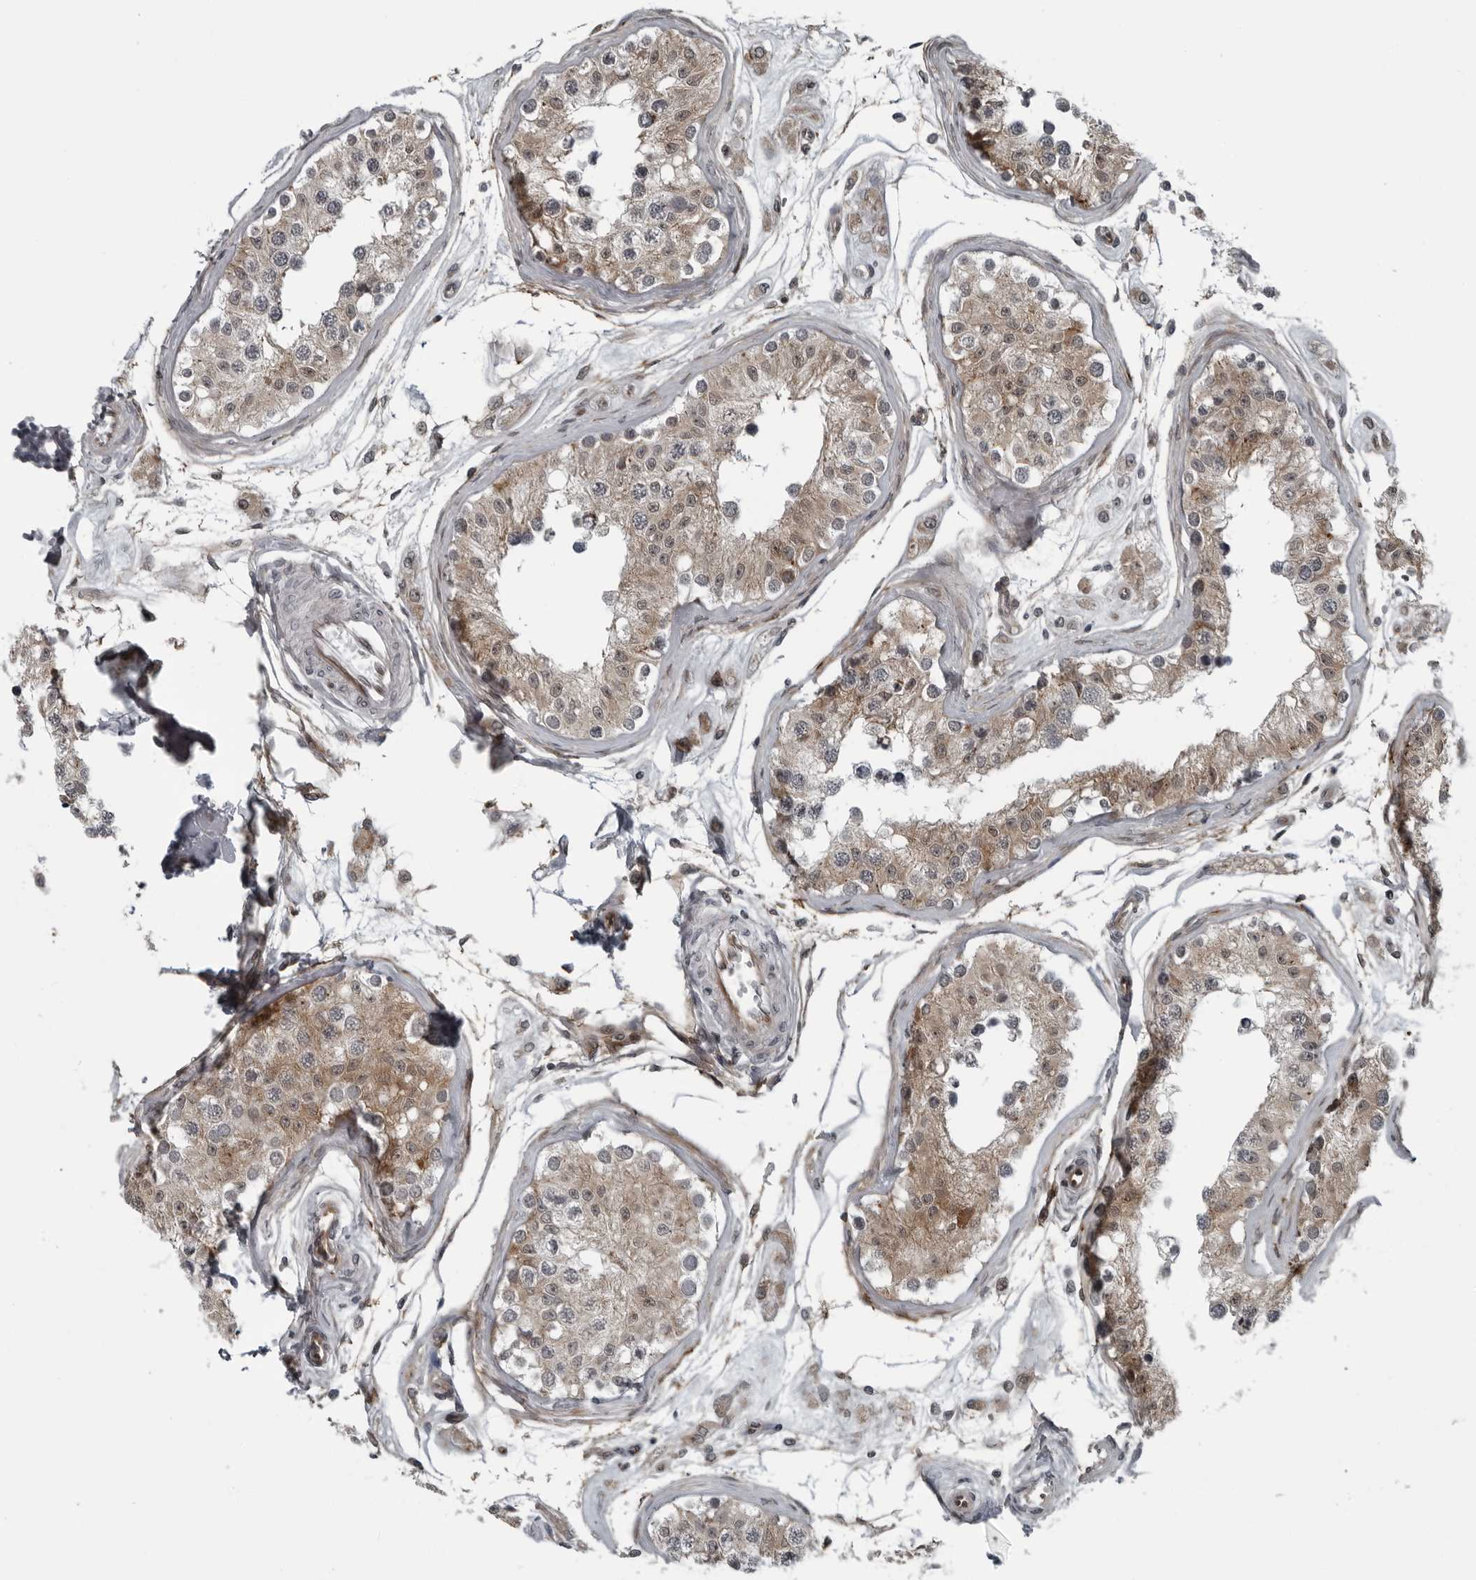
{"staining": {"intensity": "strong", "quantity": "25%-75%", "location": "cytoplasmic/membranous"}, "tissue": "testis", "cell_type": "Cells in seminiferous ducts", "image_type": "normal", "snomed": [{"axis": "morphology", "description": "Normal tissue, NOS"}, {"axis": "morphology", "description": "Adenocarcinoma, metastatic, NOS"}, {"axis": "topography", "description": "Testis"}], "caption": "Immunohistochemistry photomicrograph of unremarkable testis: testis stained using IHC shows high levels of strong protein expression localized specifically in the cytoplasmic/membranous of cells in seminiferous ducts, appearing as a cytoplasmic/membranous brown color.", "gene": "FAM102B", "patient": {"sex": "male", "age": 26}}